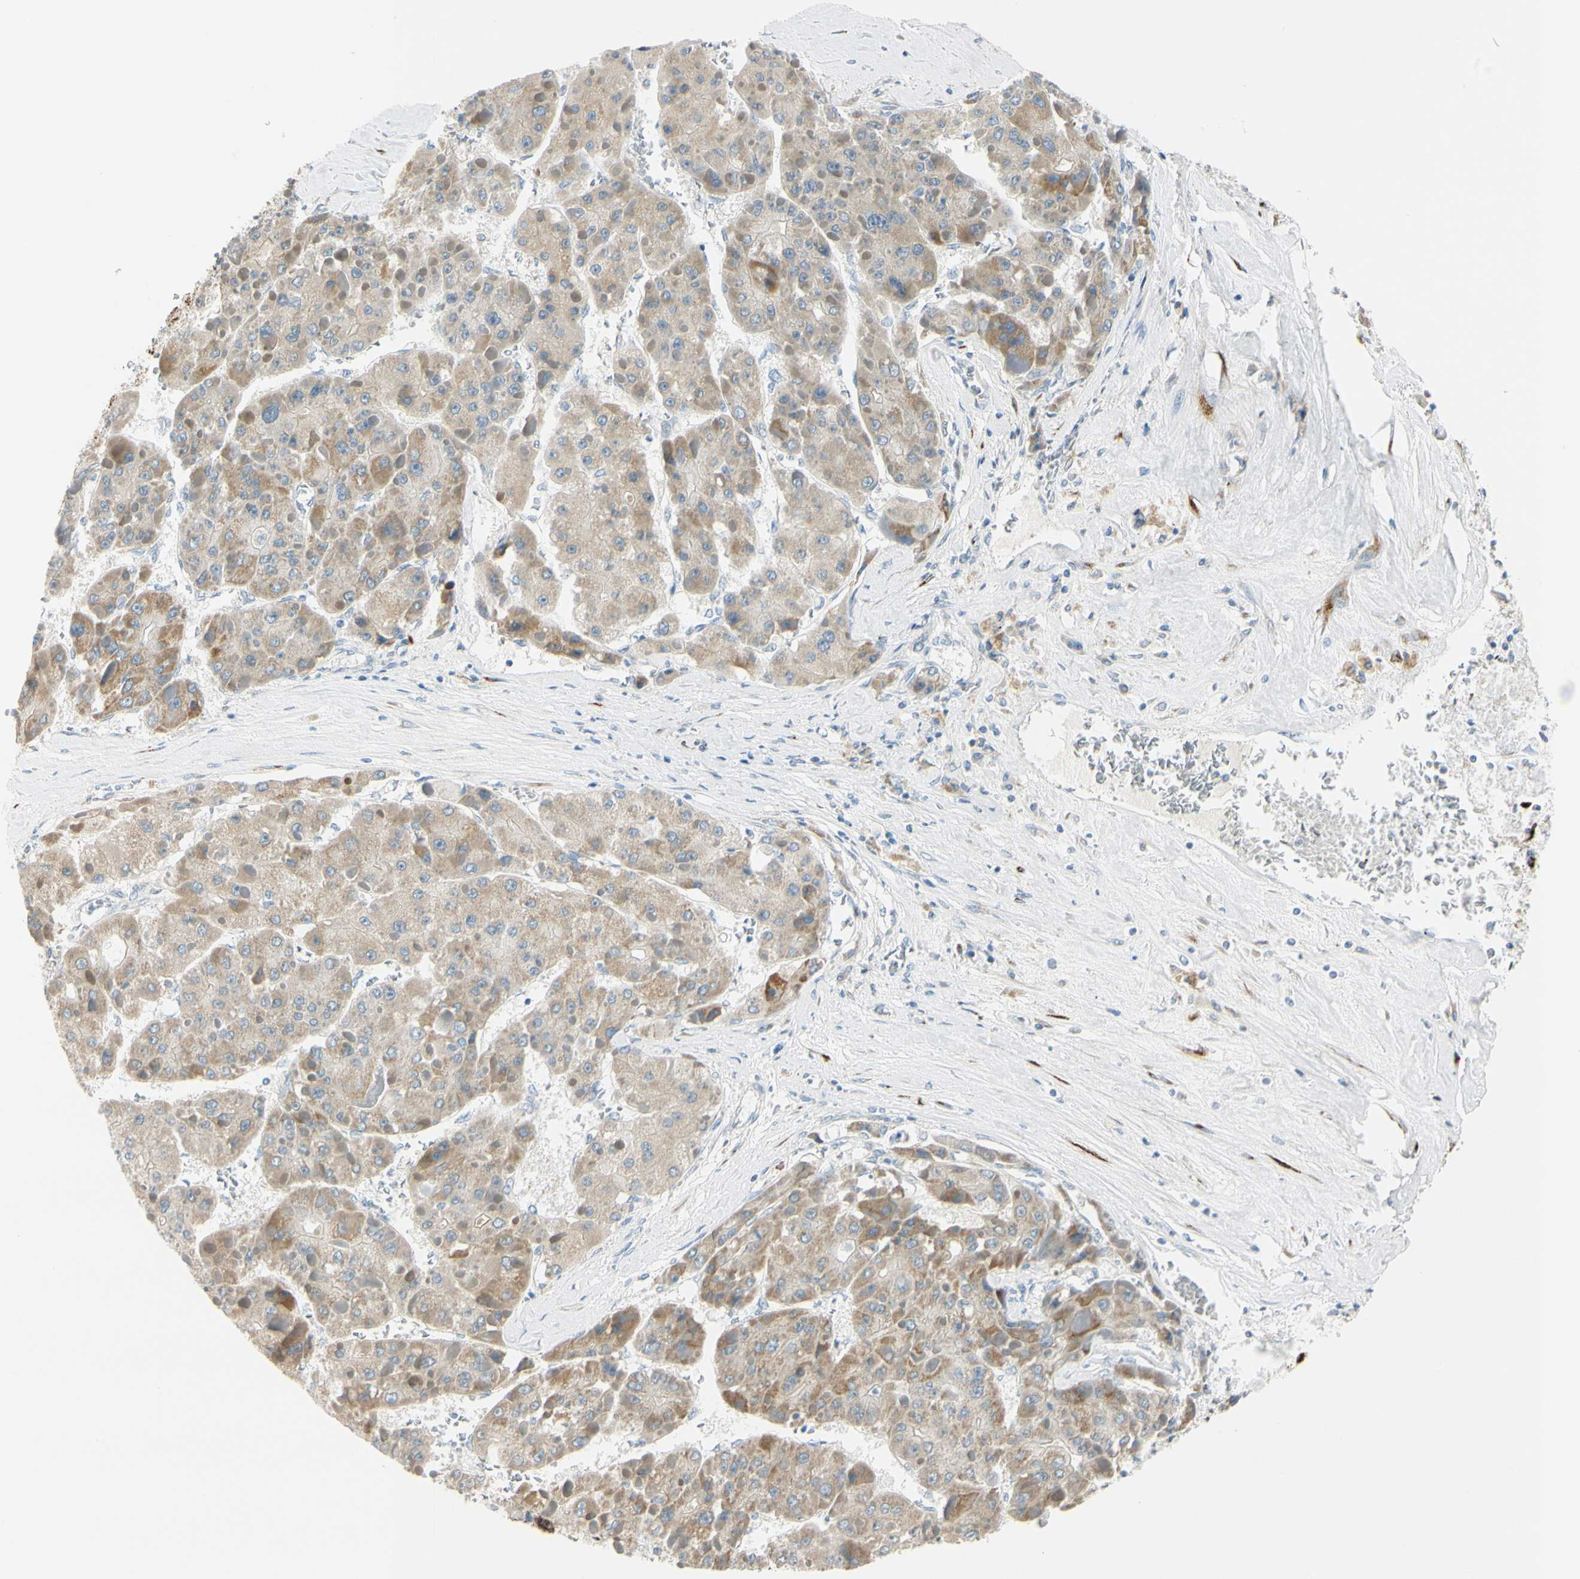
{"staining": {"intensity": "weak", "quantity": ">75%", "location": "cytoplasmic/membranous"}, "tissue": "liver cancer", "cell_type": "Tumor cells", "image_type": "cancer", "snomed": [{"axis": "morphology", "description": "Carcinoma, Hepatocellular, NOS"}, {"axis": "topography", "description": "Liver"}], "caption": "There is low levels of weak cytoplasmic/membranous staining in tumor cells of hepatocellular carcinoma (liver), as demonstrated by immunohistochemical staining (brown color).", "gene": "GALNT5", "patient": {"sex": "female", "age": 73}}